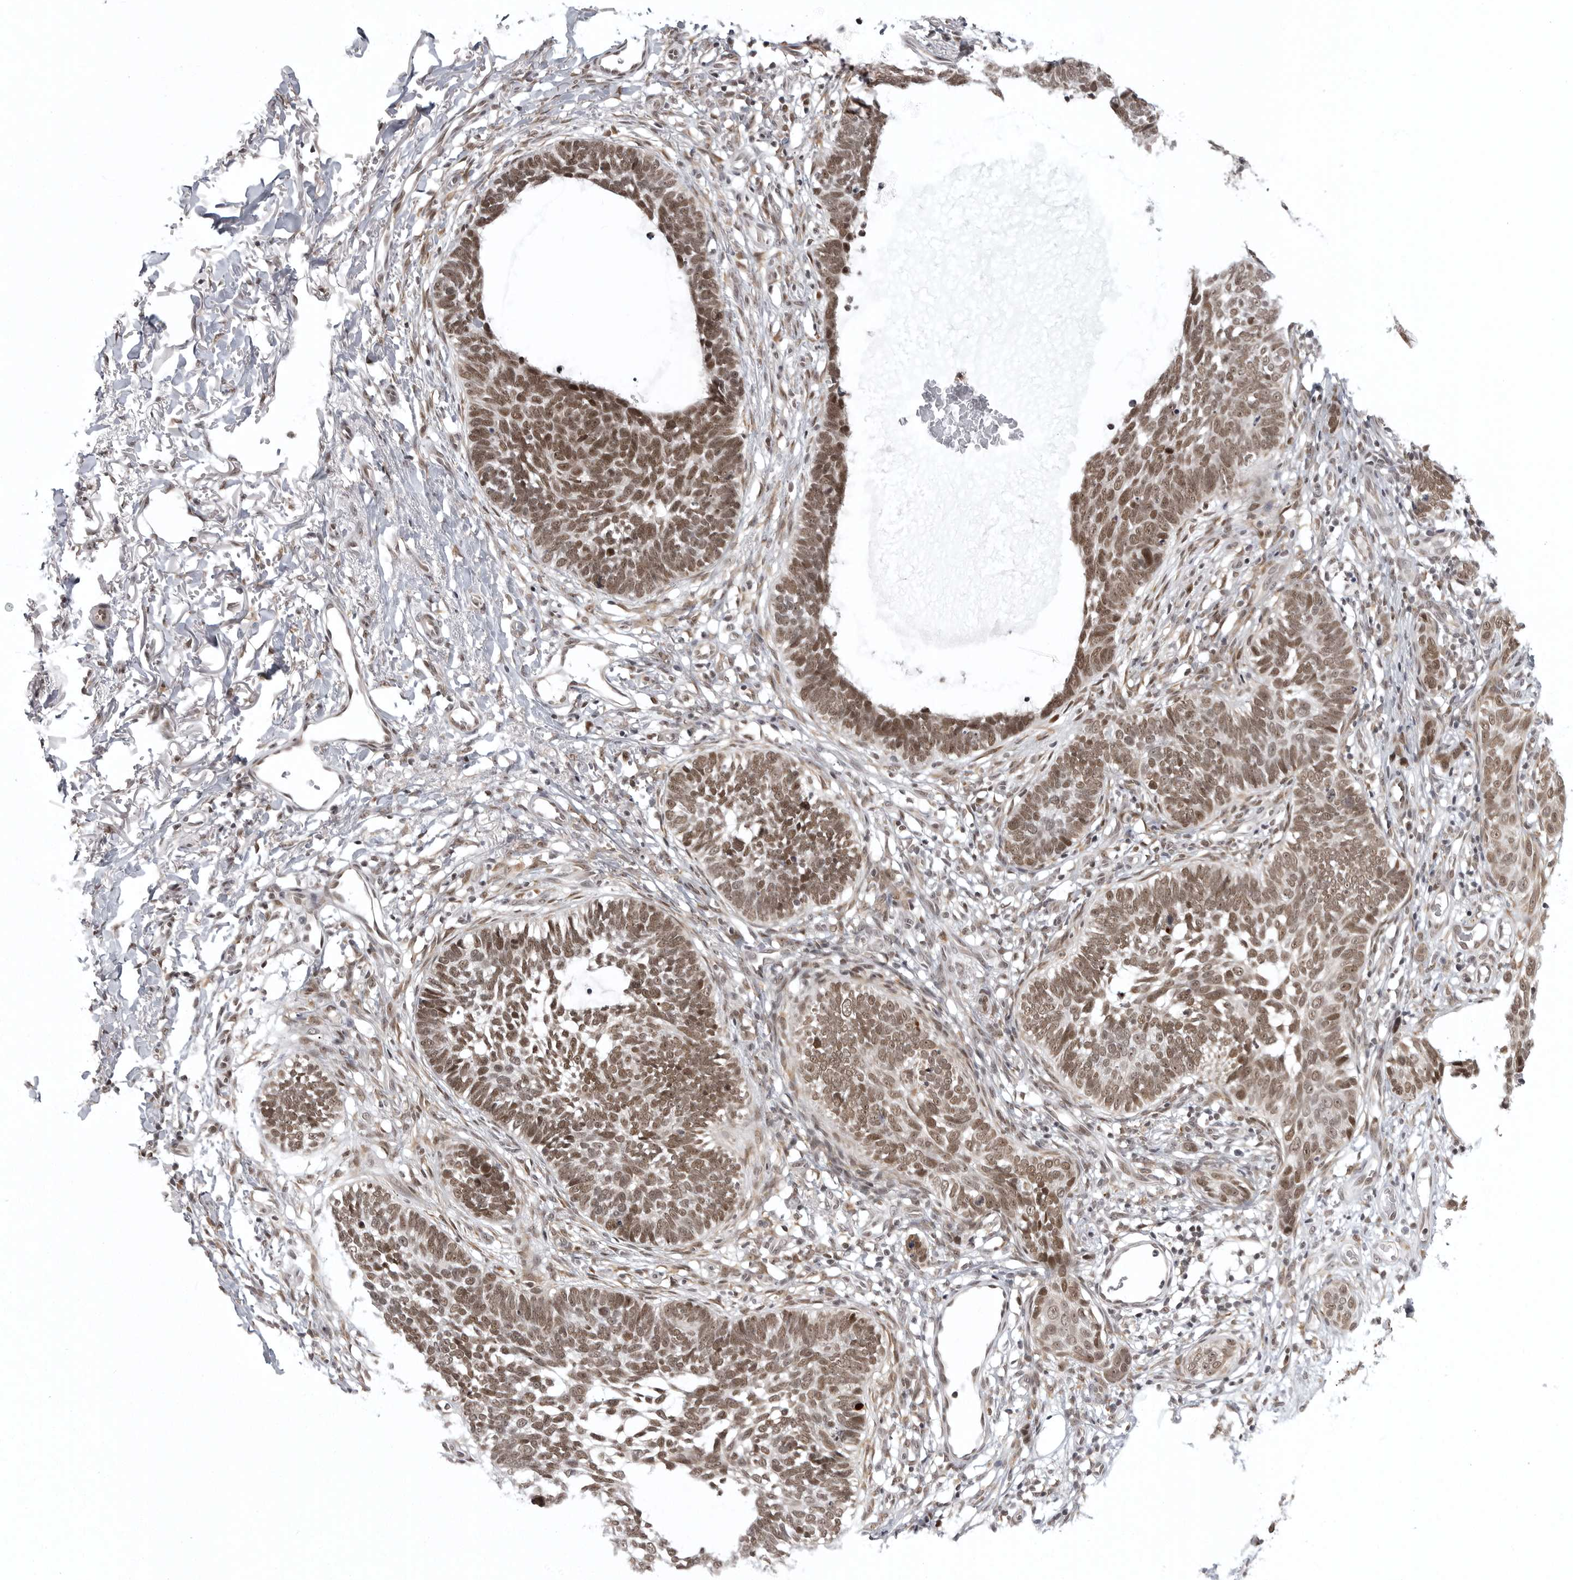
{"staining": {"intensity": "moderate", "quantity": ">75%", "location": "nuclear"}, "tissue": "skin cancer", "cell_type": "Tumor cells", "image_type": "cancer", "snomed": [{"axis": "morphology", "description": "Normal tissue, NOS"}, {"axis": "morphology", "description": "Basal cell carcinoma"}, {"axis": "topography", "description": "Skin"}], "caption": "Immunohistochemistry (IHC) micrograph of skin cancer (basal cell carcinoma) stained for a protein (brown), which exhibits medium levels of moderate nuclear staining in approximately >75% of tumor cells.", "gene": "PRDM10", "patient": {"sex": "male", "age": 77}}